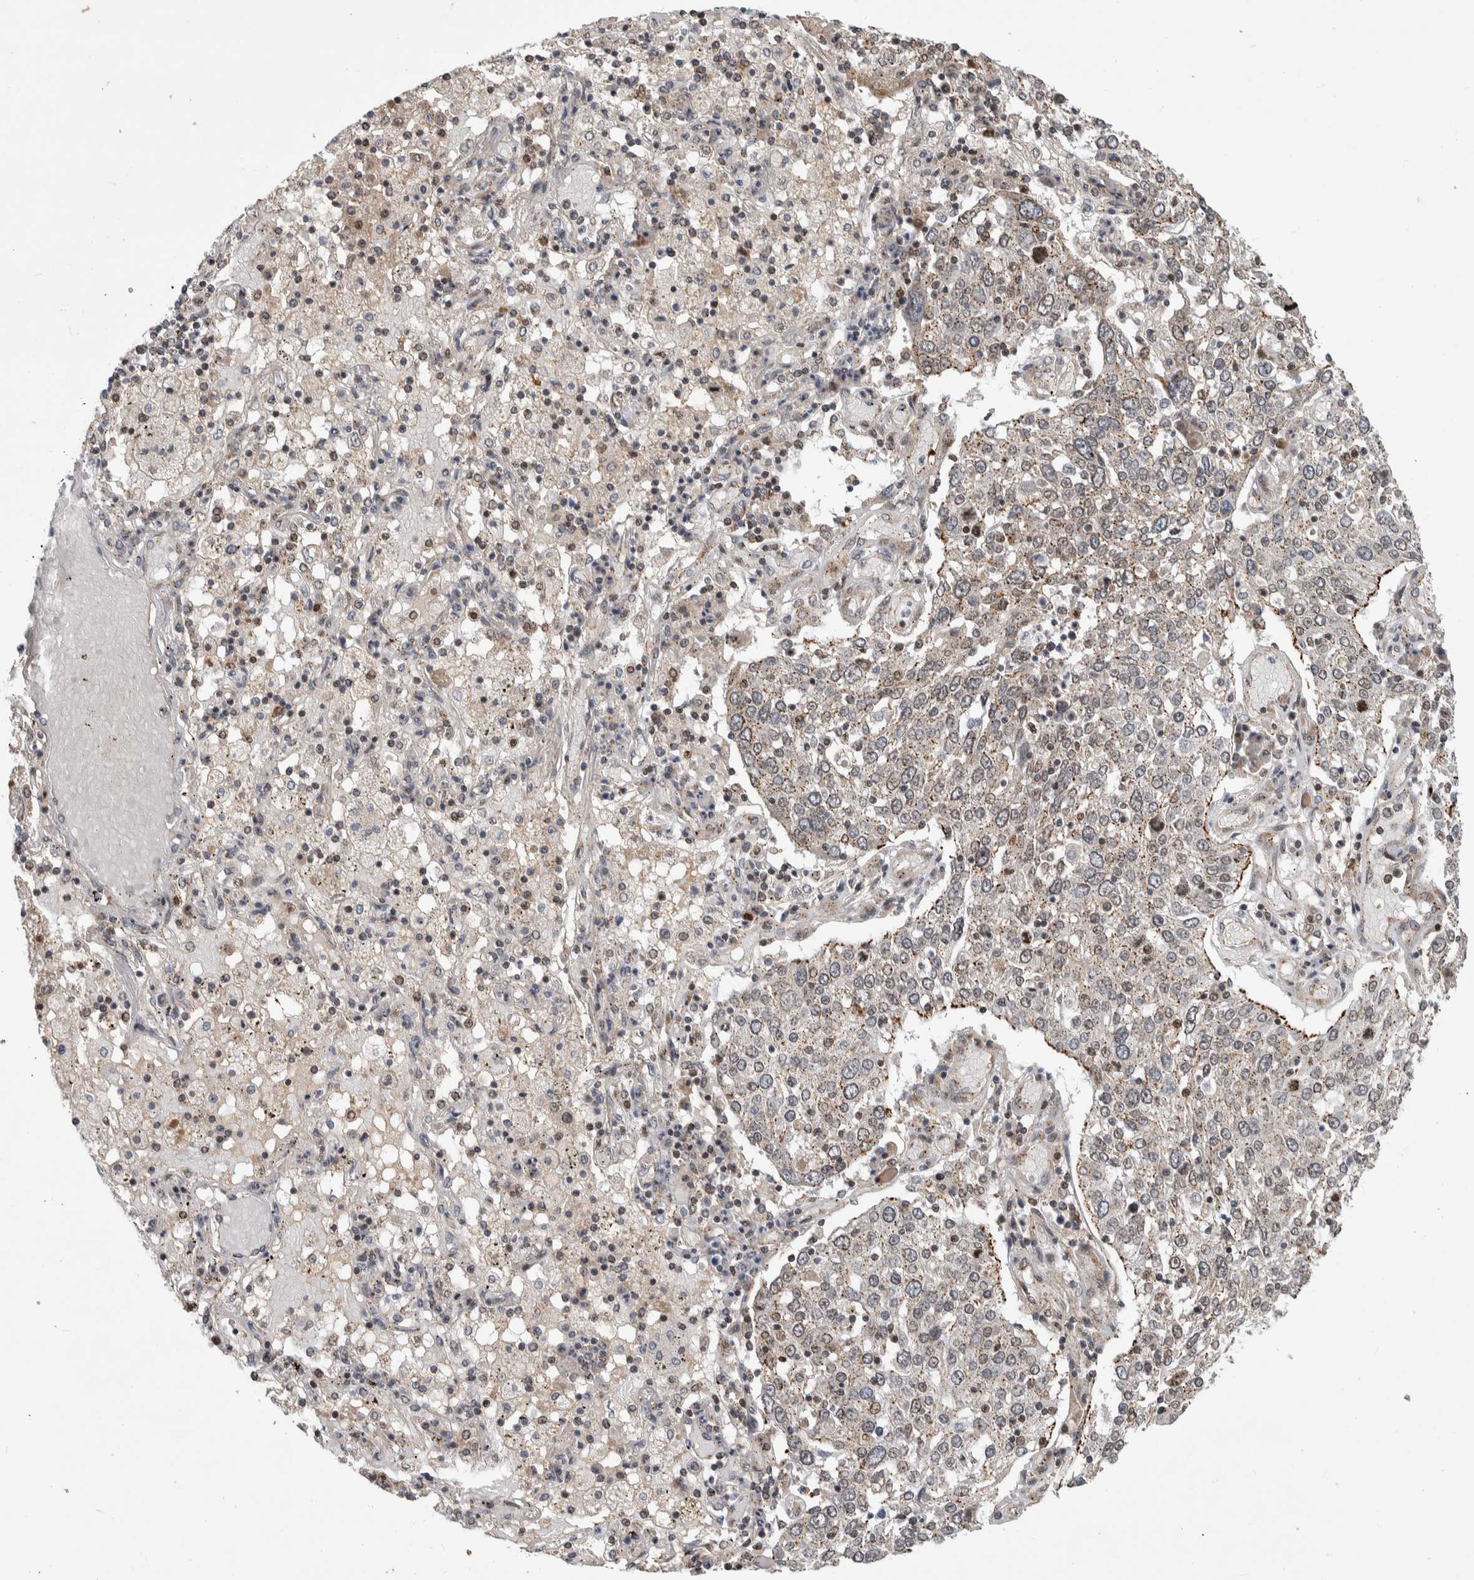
{"staining": {"intensity": "weak", "quantity": "25%-75%", "location": "cytoplasmic/membranous"}, "tissue": "lung cancer", "cell_type": "Tumor cells", "image_type": "cancer", "snomed": [{"axis": "morphology", "description": "Squamous cell carcinoma, NOS"}, {"axis": "topography", "description": "Lung"}], "caption": "An immunohistochemistry photomicrograph of tumor tissue is shown. Protein staining in brown labels weak cytoplasmic/membranous positivity in lung cancer within tumor cells.", "gene": "MSL1", "patient": {"sex": "male", "age": 65}}